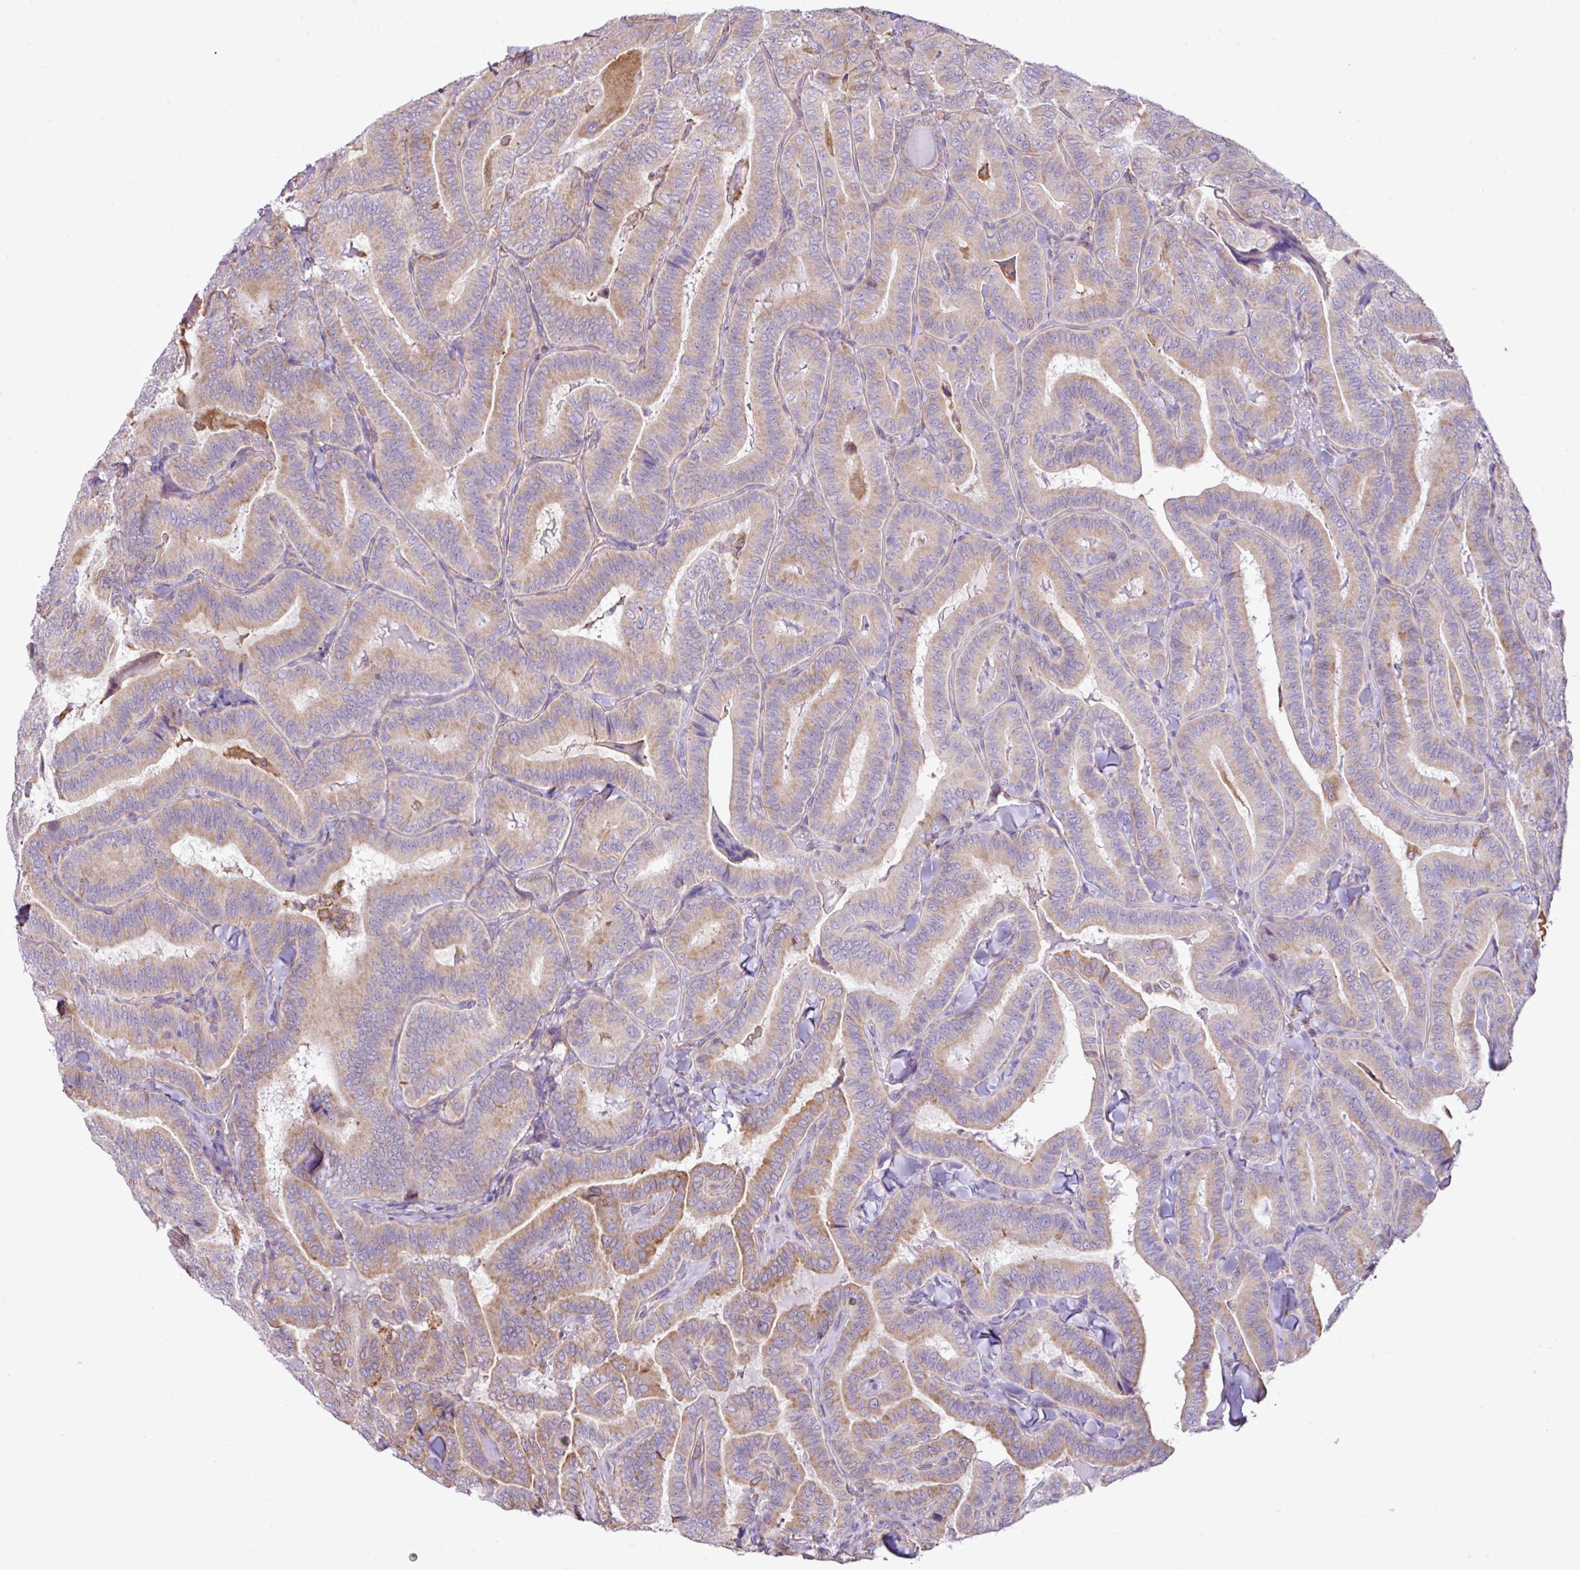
{"staining": {"intensity": "weak", "quantity": "25%-75%", "location": "cytoplasmic/membranous"}, "tissue": "thyroid cancer", "cell_type": "Tumor cells", "image_type": "cancer", "snomed": [{"axis": "morphology", "description": "Papillary adenocarcinoma, NOS"}, {"axis": "topography", "description": "Thyroid gland"}], "caption": "About 25%-75% of tumor cells in human thyroid cancer (papillary adenocarcinoma) show weak cytoplasmic/membranous protein expression as visualized by brown immunohistochemical staining.", "gene": "ZSCAN5A", "patient": {"sex": "male", "age": 61}}